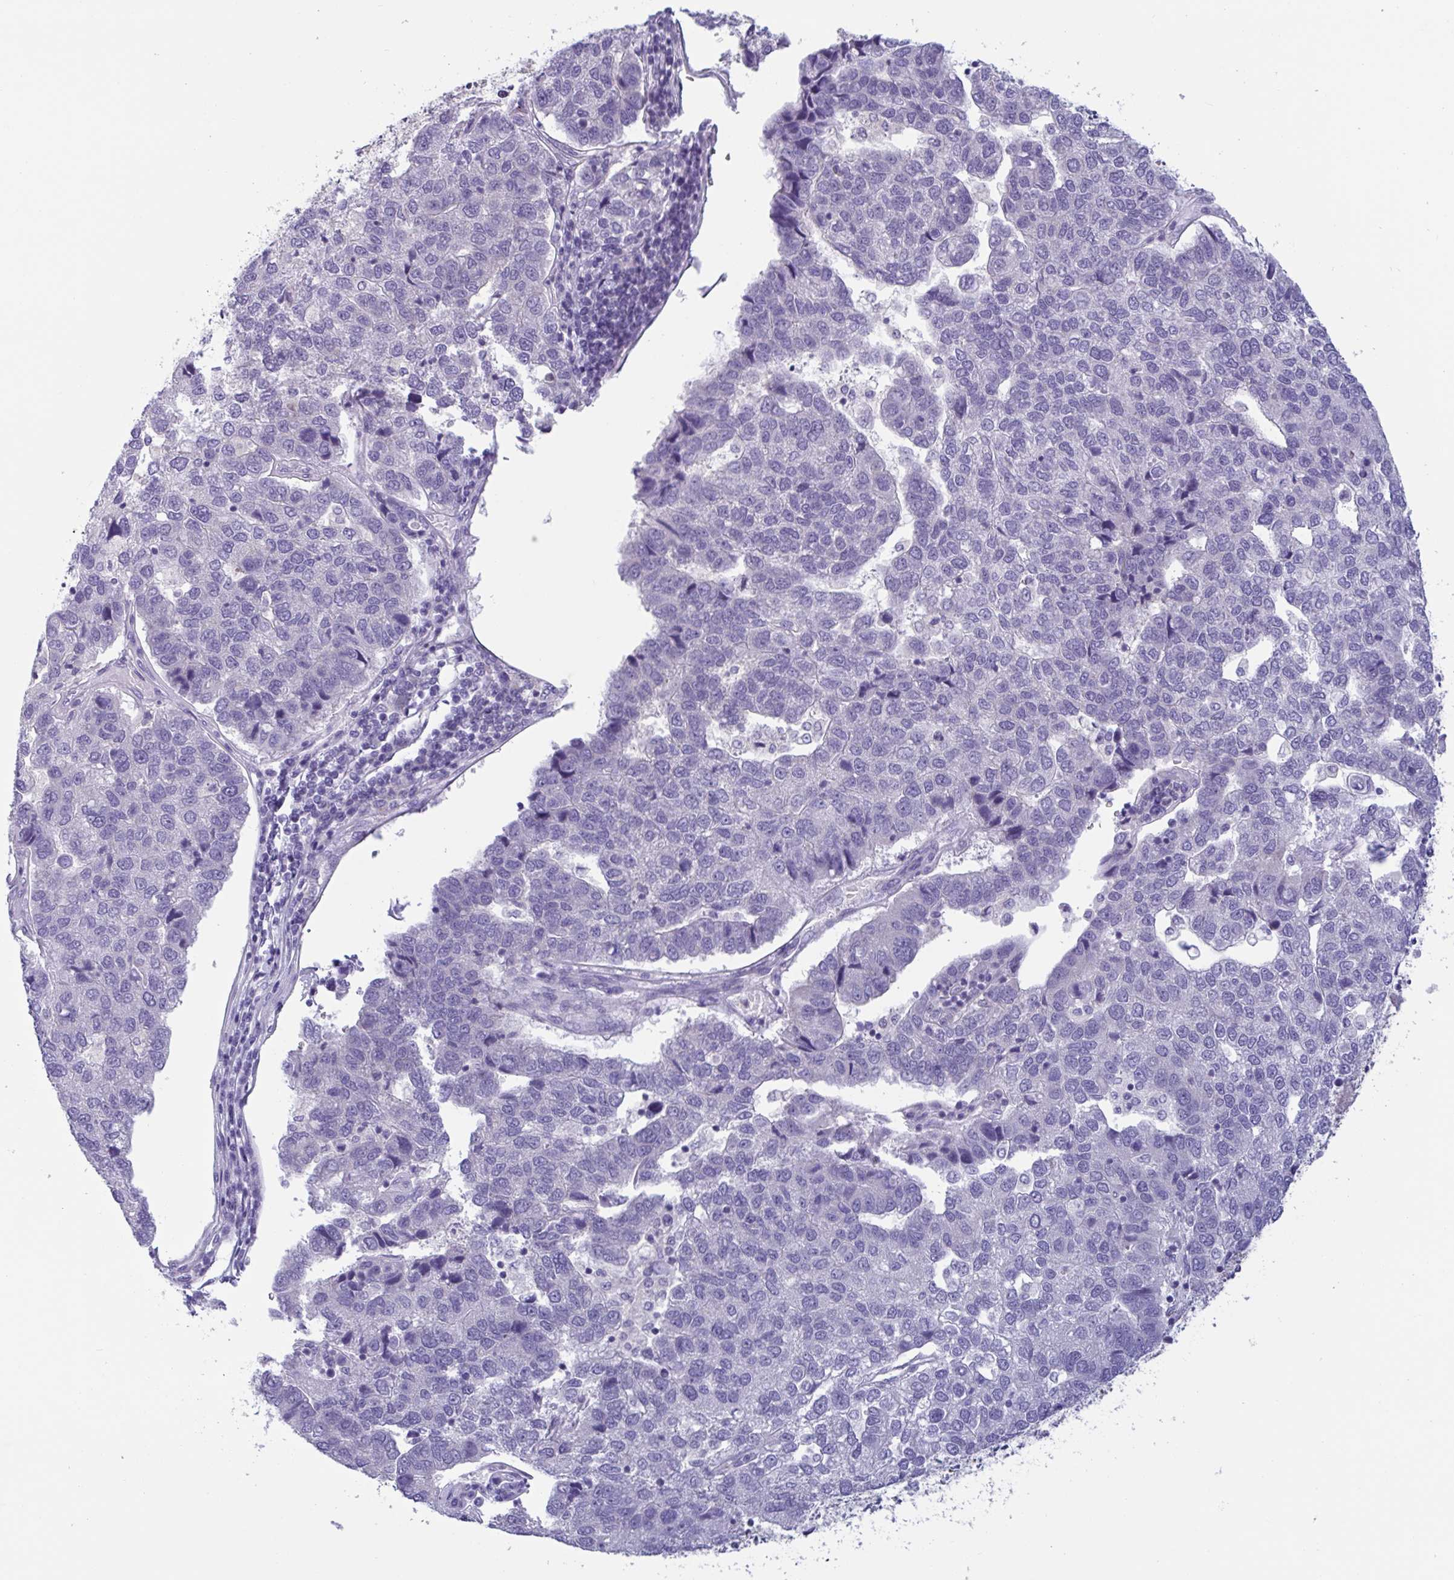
{"staining": {"intensity": "negative", "quantity": "none", "location": "none"}, "tissue": "pancreatic cancer", "cell_type": "Tumor cells", "image_type": "cancer", "snomed": [{"axis": "morphology", "description": "Adenocarcinoma, NOS"}, {"axis": "topography", "description": "Pancreas"}], "caption": "Micrograph shows no significant protein positivity in tumor cells of pancreatic cancer (adenocarcinoma).", "gene": "OXLD1", "patient": {"sex": "female", "age": 61}}